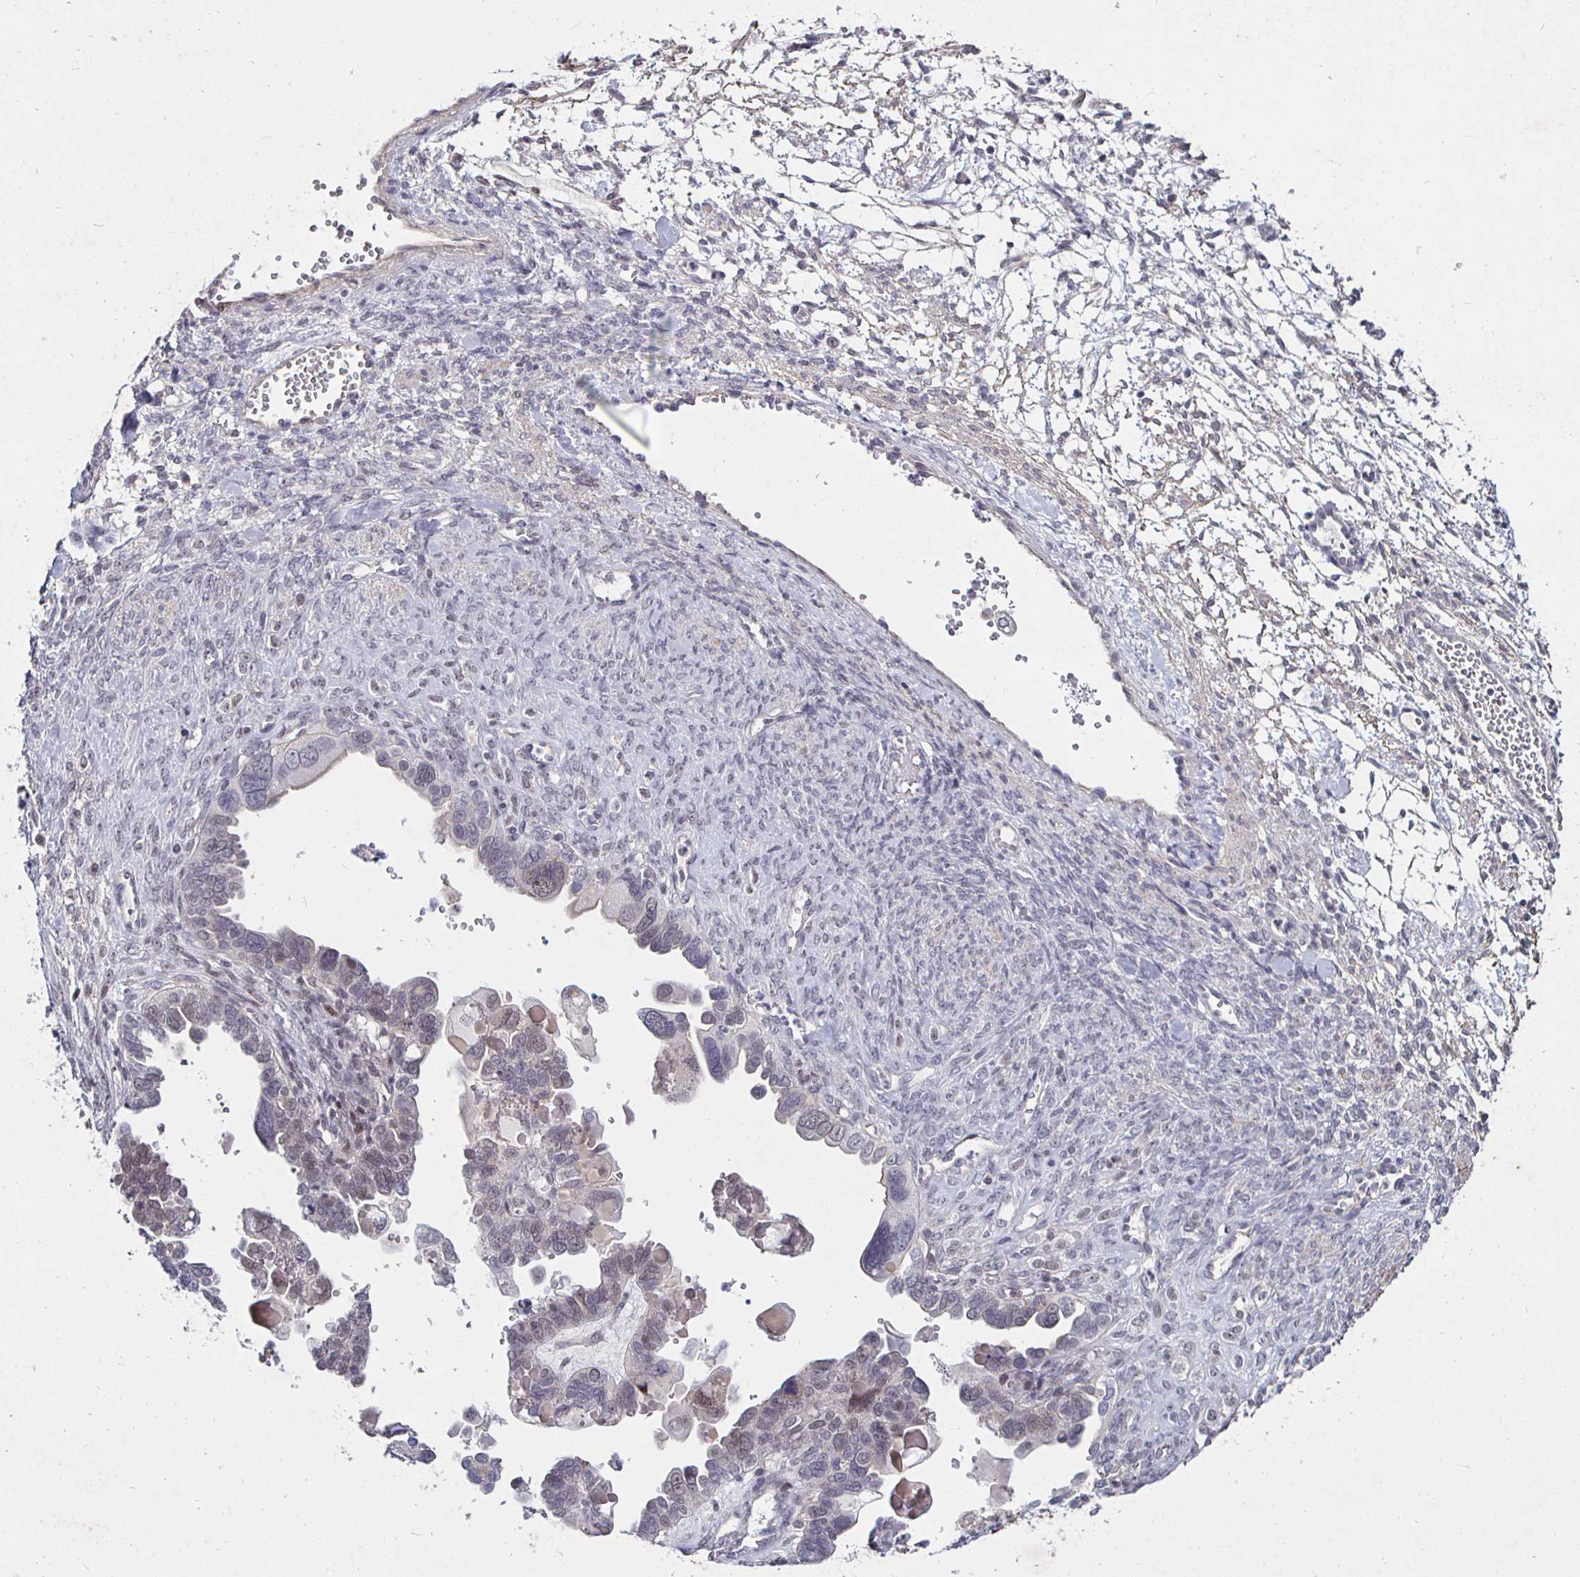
{"staining": {"intensity": "weak", "quantity": "<25%", "location": "nuclear"}, "tissue": "ovarian cancer", "cell_type": "Tumor cells", "image_type": "cancer", "snomed": [{"axis": "morphology", "description": "Cystadenocarcinoma, serous, NOS"}, {"axis": "topography", "description": "Ovary"}], "caption": "Immunohistochemistry (IHC) micrograph of neoplastic tissue: human ovarian cancer stained with DAB exhibits no significant protein expression in tumor cells. (IHC, brightfield microscopy, high magnification).", "gene": "MLH1", "patient": {"sex": "female", "age": 51}}